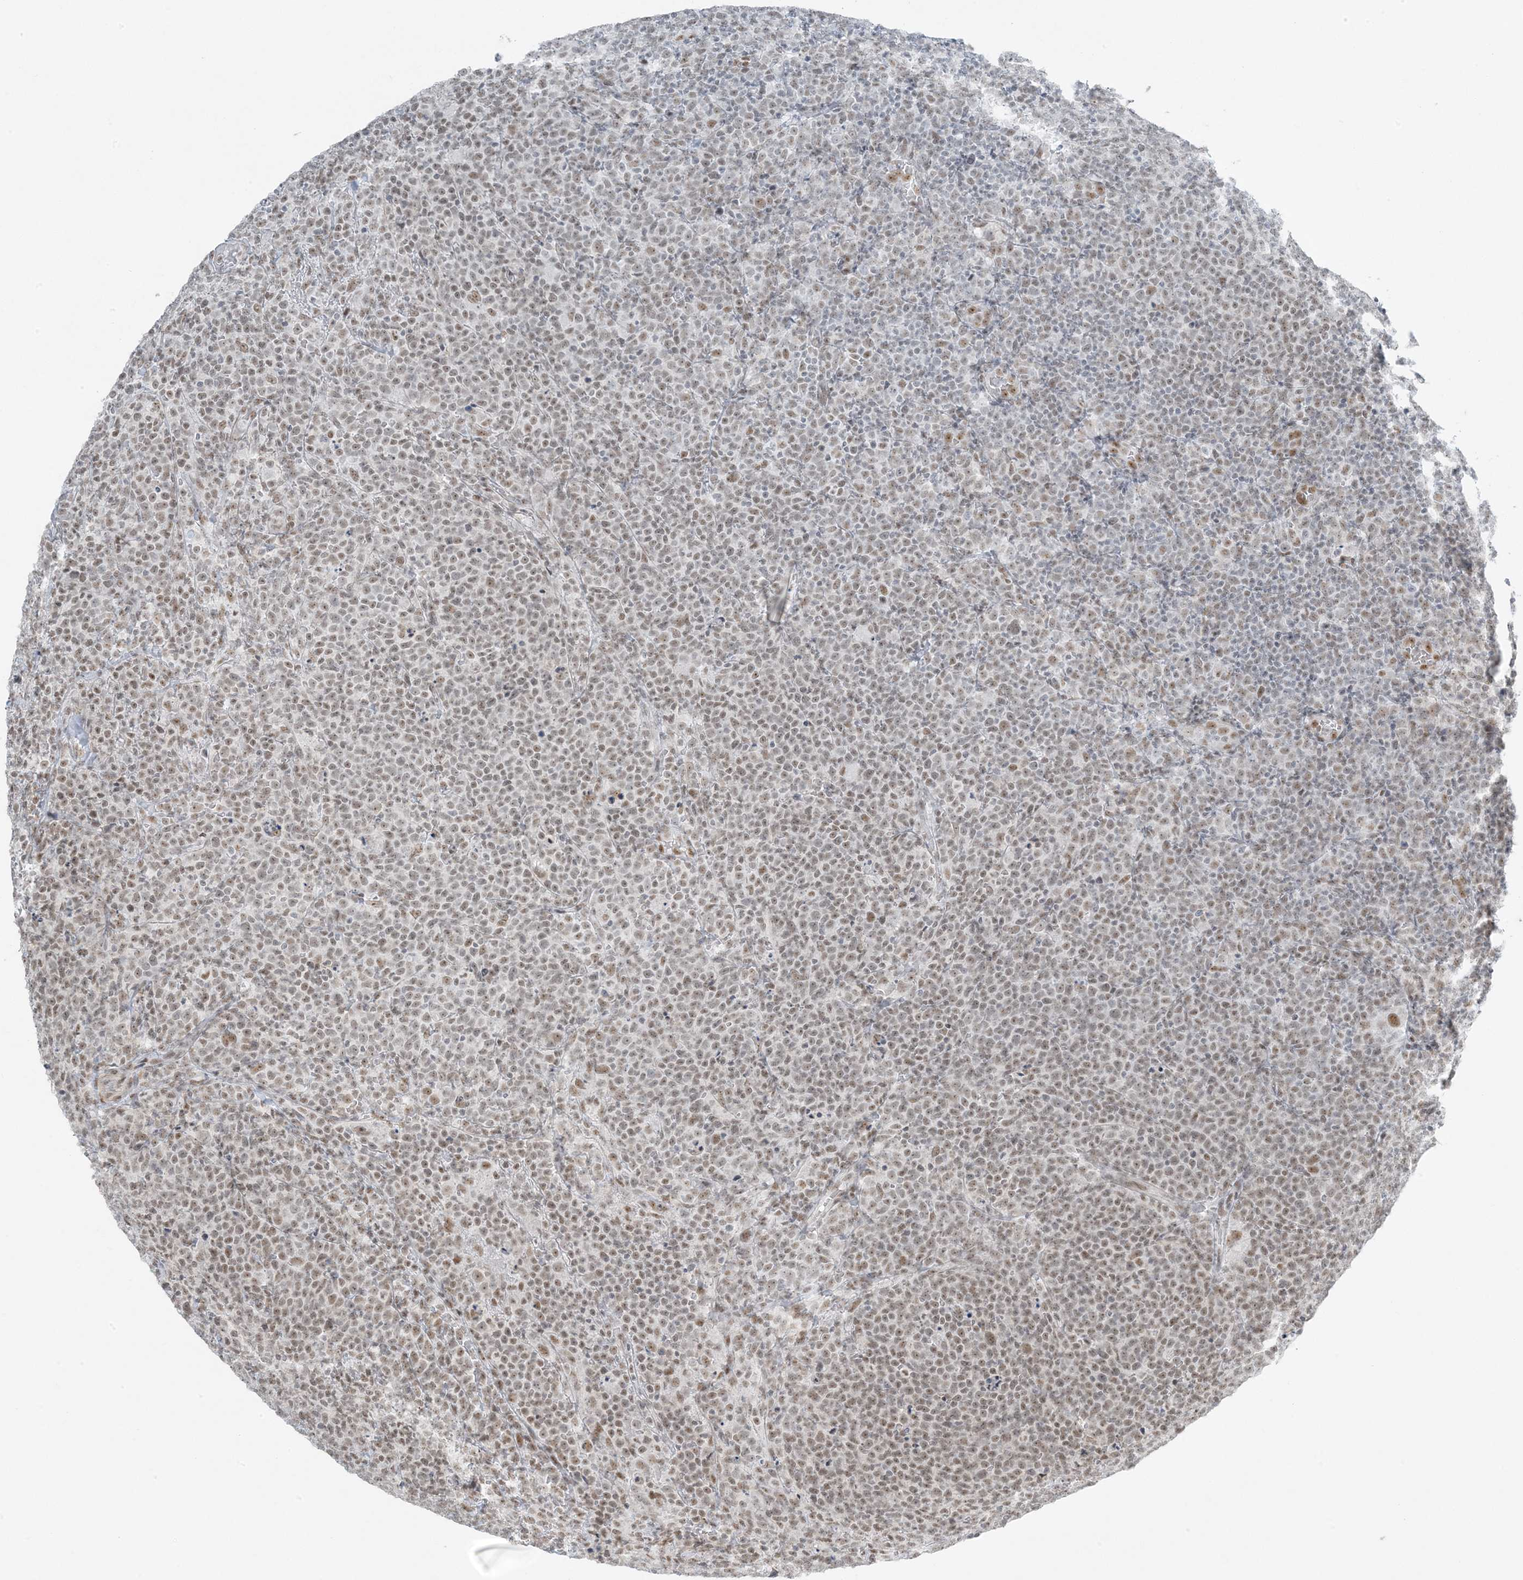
{"staining": {"intensity": "weak", "quantity": ">75%", "location": "nuclear"}, "tissue": "lymphoma", "cell_type": "Tumor cells", "image_type": "cancer", "snomed": [{"axis": "morphology", "description": "Malignant lymphoma, non-Hodgkin's type, High grade"}, {"axis": "topography", "description": "Lymph node"}], "caption": "Malignant lymphoma, non-Hodgkin's type (high-grade) stained with a protein marker reveals weak staining in tumor cells.", "gene": "ZNF787", "patient": {"sex": "male", "age": 61}}